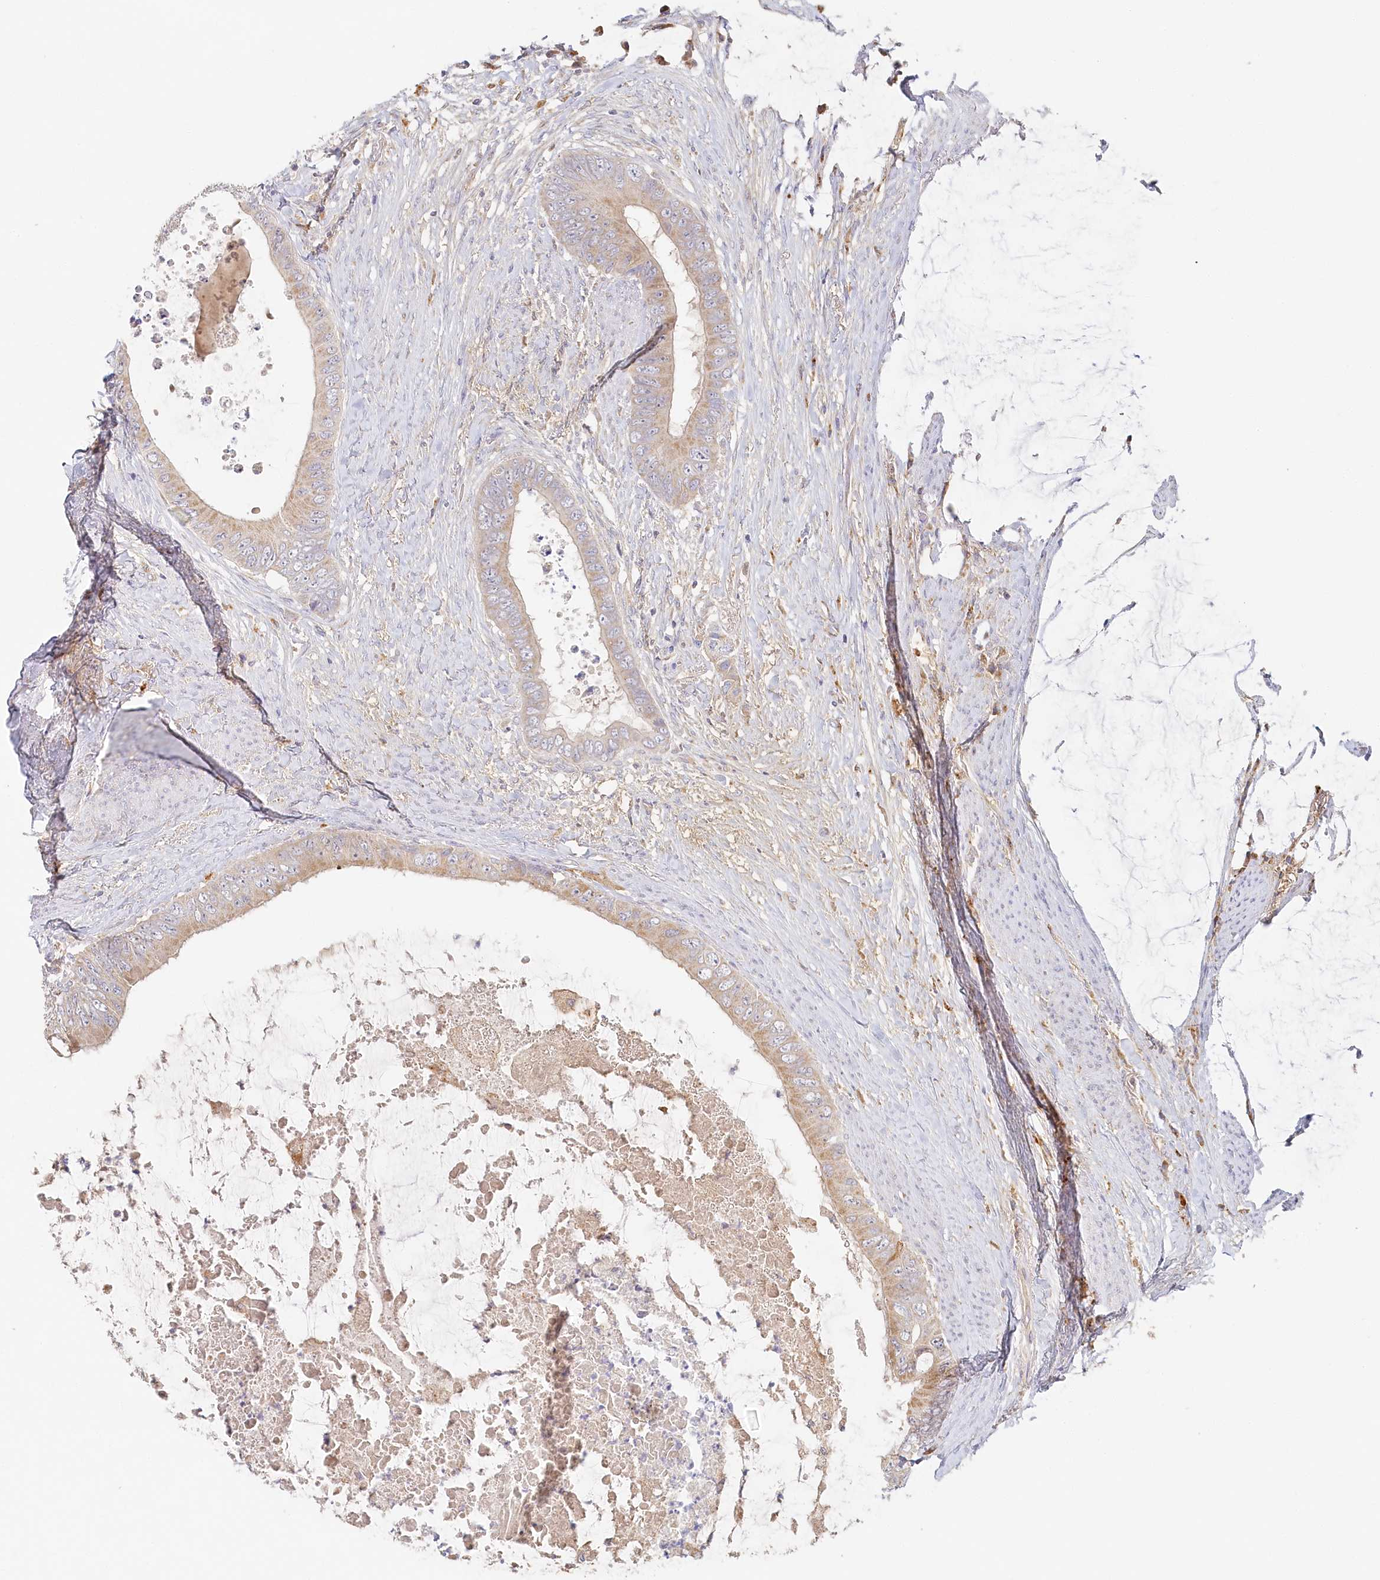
{"staining": {"intensity": "weak", "quantity": "25%-75%", "location": "cytoplasmic/membranous"}, "tissue": "colorectal cancer", "cell_type": "Tumor cells", "image_type": "cancer", "snomed": [{"axis": "morphology", "description": "Normal tissue, NOS"}, {"axis": "morphology", "description": "Adenocarcinoma, NOS"}, {"axis": "topography", "description": "Rectum"}, {"axis": "topography", "description": "Peripheral nerve tissue"}], "caption": "Colorectal cancer tissue displays weak cytoplasmic/membranous positivity in approximately 25%-75% of tumor cells, visualized by immunohistochemistry.", "gene": "VSIG1", "patient": {"sex": "female", "age": 77}}